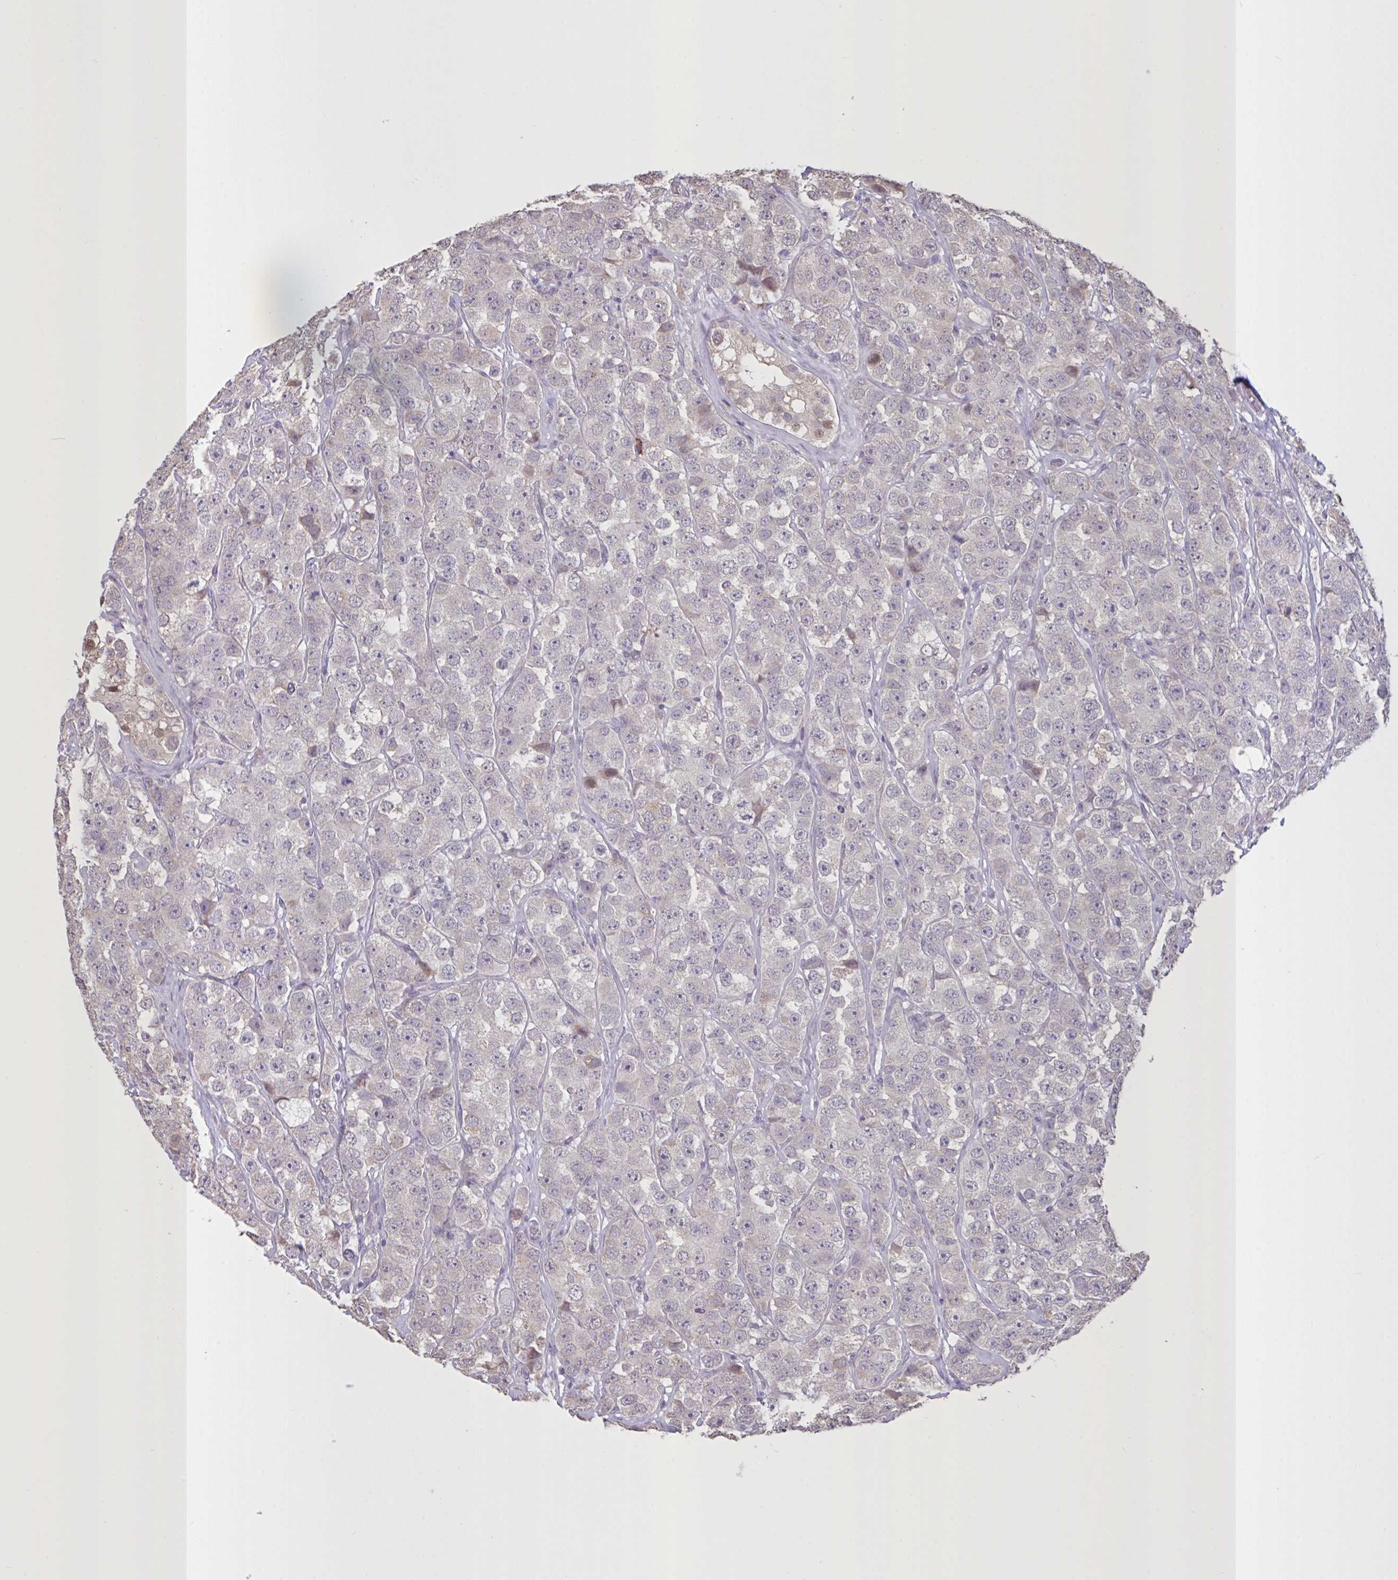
{"staining": {"intensity": "weak", "quantity": "<25%", "location": "cytoplasmic/membranous"}, "tissue": "testis cancer", "cell_type": "Tumor cells", "image_type": "cancer", "snomed": [{"axis": "morphology", "description": "Seminoma, NOS"}, {"axis": "topography", "description": "Testis"}], "caption": "IHC image of neoplastic tissue: human seminoma (testis) stained with DAB (3,3'-diaminobenzidine) displays no significant protein staining in tumor cells.", "gene": "MRGPRX2", "patient": {"sex": "male", "age": 28}}